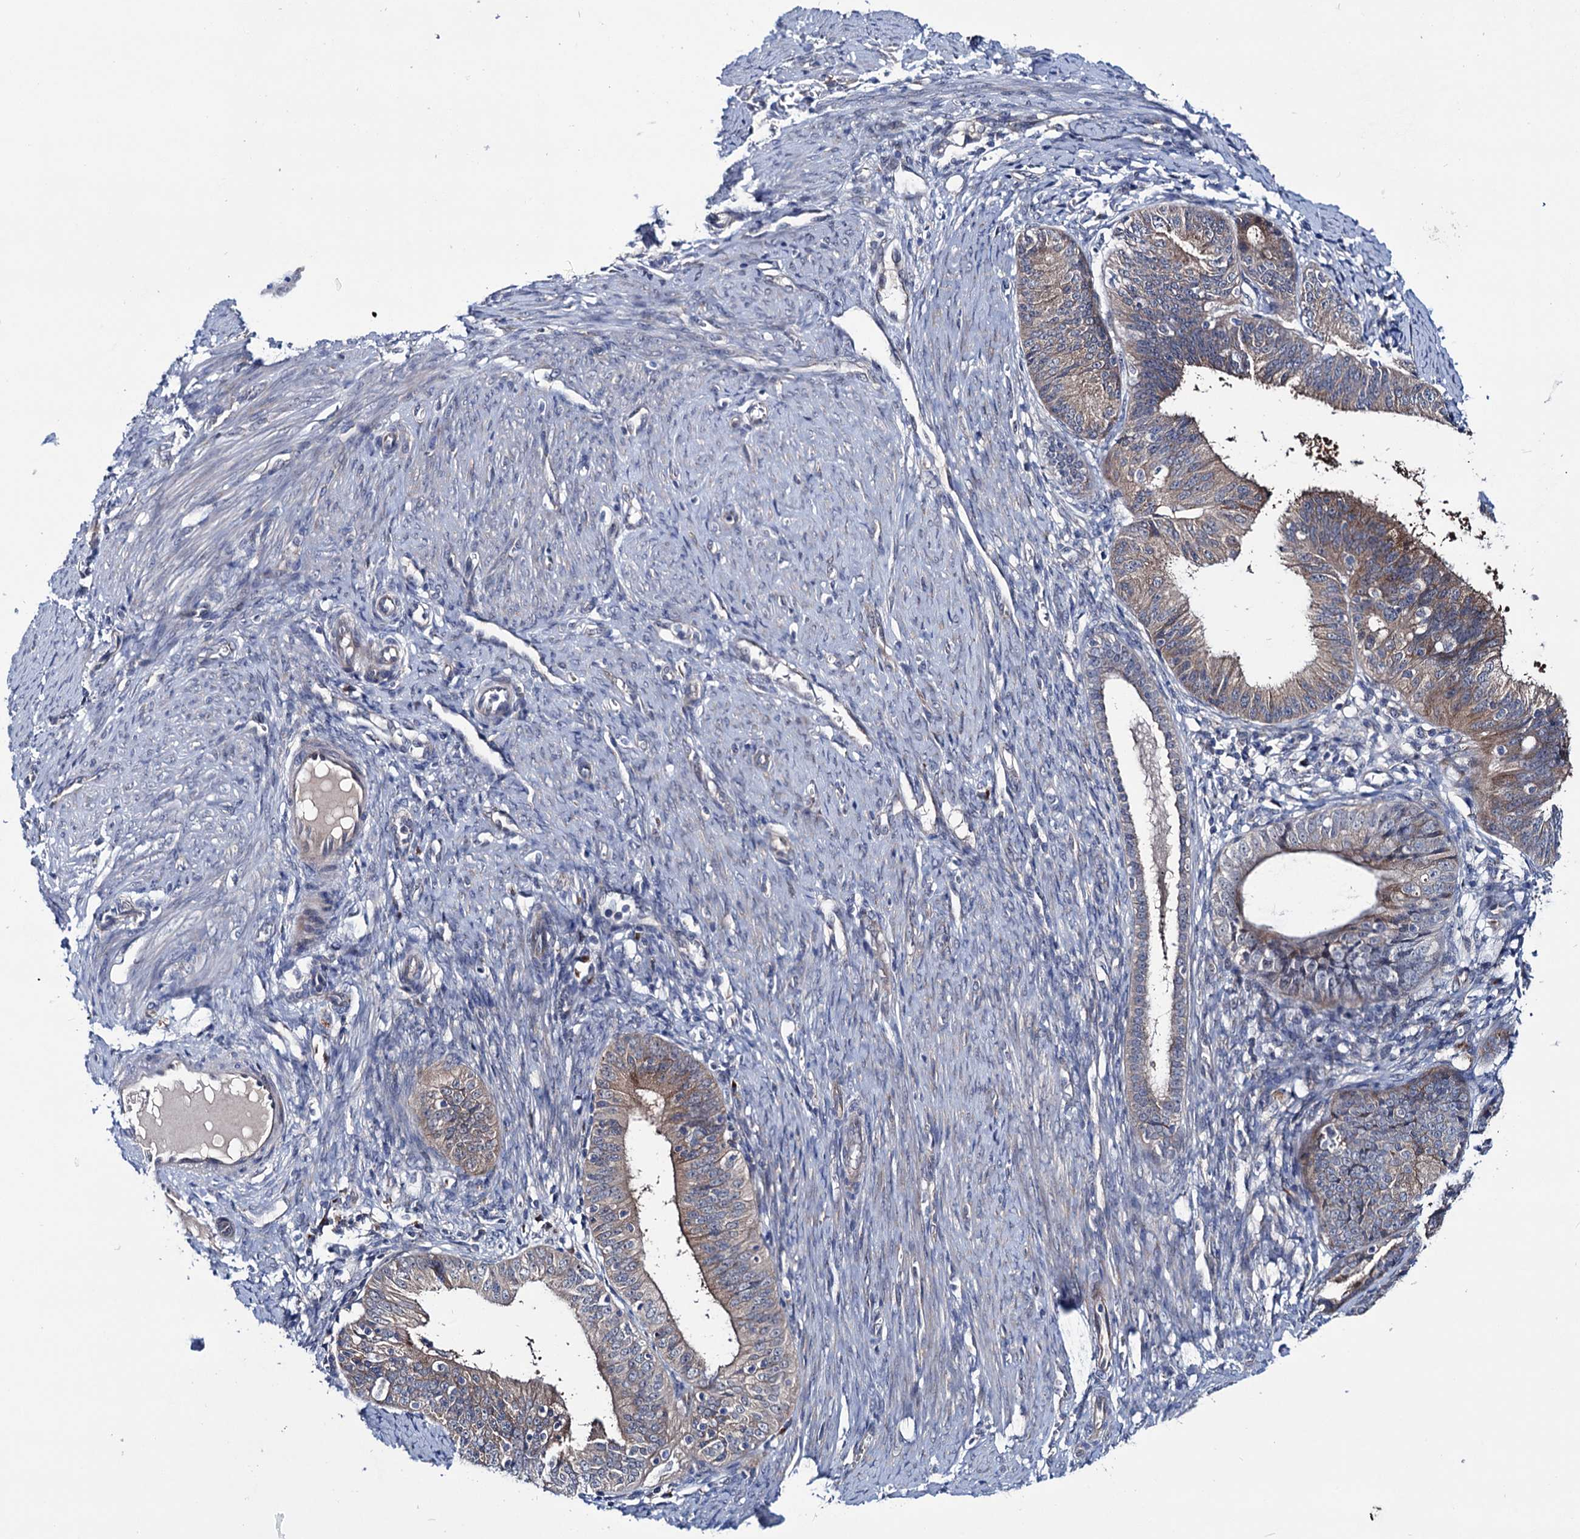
{"staining": {"intensity": "weak", "quantity": ">75%", "location": "cytoplasmic/membranous"}, "tissue": "endometrial cancer", "cell_type": "Tumor cells", "image_type": "cancer", "snomed": [{"axis": "morphology", "description": "Adenocarcinoma, NOS"}, {"axis": "topography", "description": "Endometrium"}], "caption": "Adenocarcinoma (endometrial) was stained to show a protein in brown. There is low levels of weak cytoplasmic/membranous expression in approximately >75% of tumor cells.", "gene": "EYA4", "patient": {"sex": "female", "age": 51}}